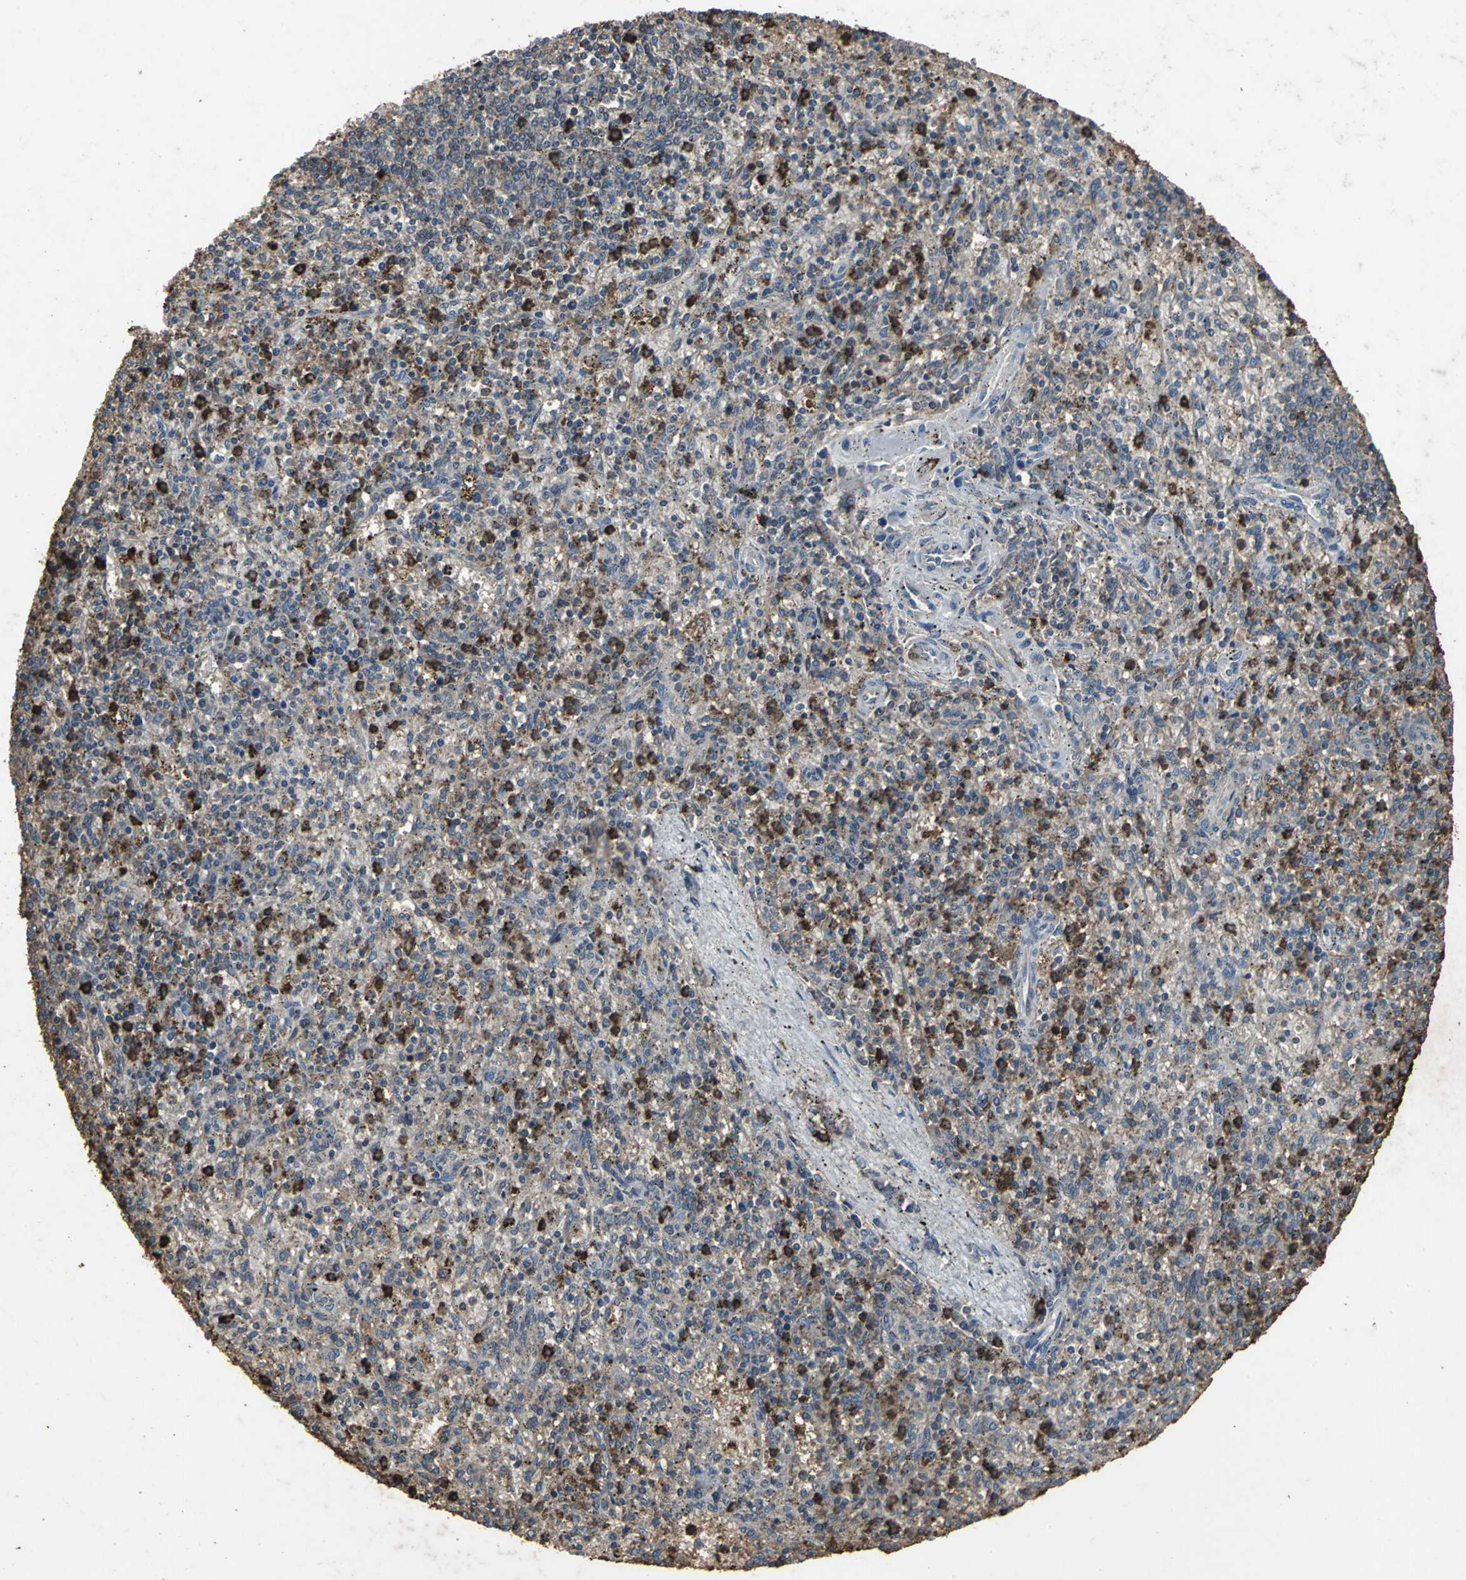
{"staining": {"intensity": "strong", "quantity": "25%-75%", "location": "cytoplasmic/membranous"}, "tissue": "spleen", "cell_type": "Cells in red pulp", "image_type": "normal", "snomed": [{"axis": "morphology", "description": "Normal tissue, NOS"}, {"axis": "topography", "description": "Spleen"}], "caption": "Spleen stained with DAB immunohistochemistry reveals high levels of strong cytoplasmic/membranous staining in approximately 25%-75% of cells in red pulp. The staining is performed using DAB (3,3'-diaminobenzidine) brown chromogen to label protein expression. The nuclei are counter-stained blue using hematoxylin.", "gene": "CCR9", "patient": {"sex": "male", "age": 72}}